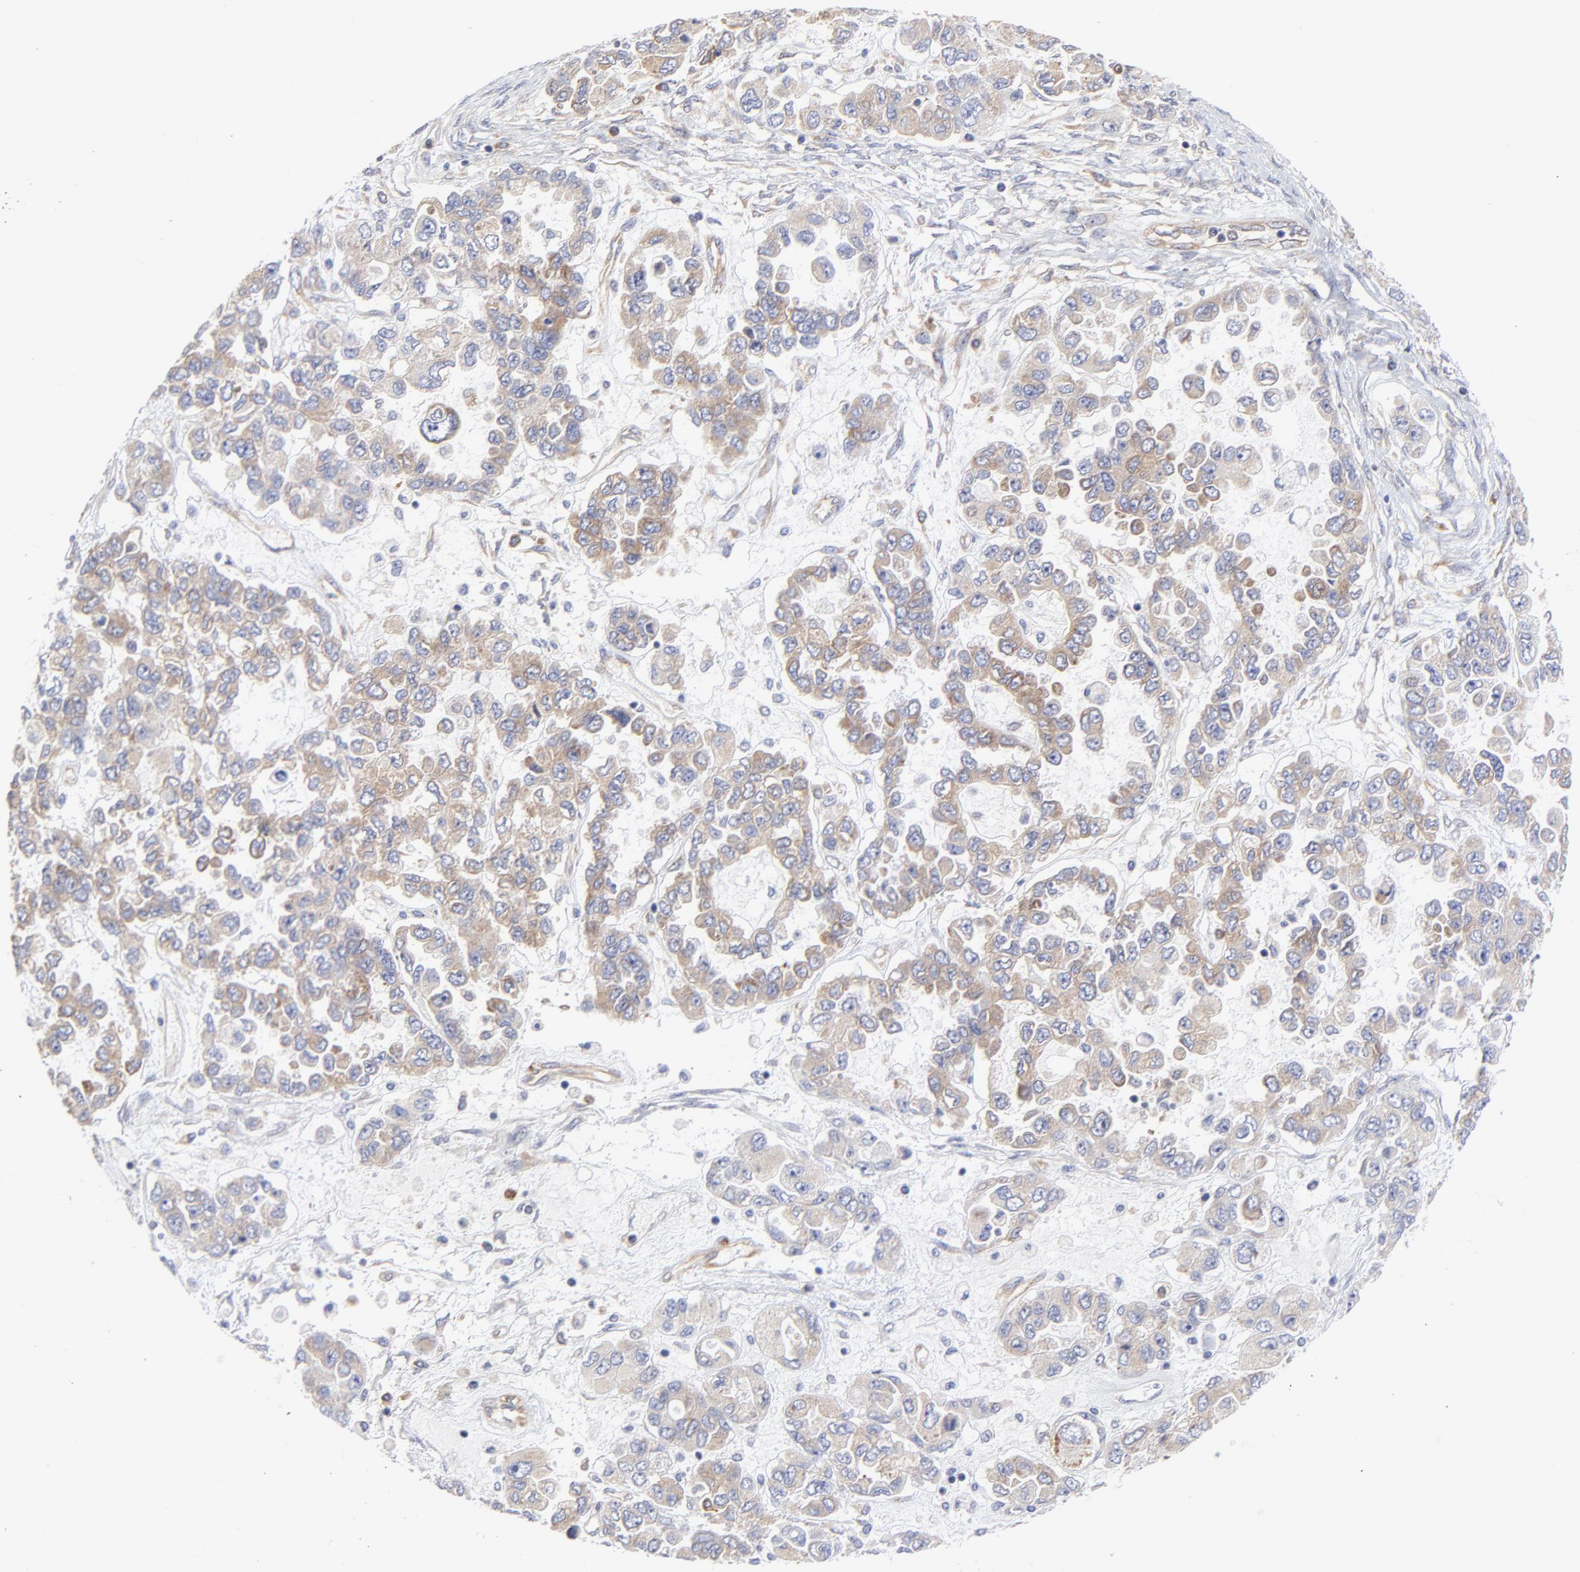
{"staining": {"intensity": "moderate", "quantity": ">75%", "location": "cytoplasmic/membranous"}, "tissue": "ovarian cancer", "cell_type": "Tumor cells", "image_type": "cancer", "snomed": [{"axis": "morphology", "description": "Cystadenocarcinoma, serous, NOS"}, {"axis": "topography", "description": "Ovary"}], "caption": "Immunohistochemical staining of human ovarian serous cystadenocarcinoma reveals medium levels of moderate cytoplasmic/membranous staining in about >75% of tumor cells.", "gene": "MOSPD2", "patient": {"sex": "female", "age": 84}}